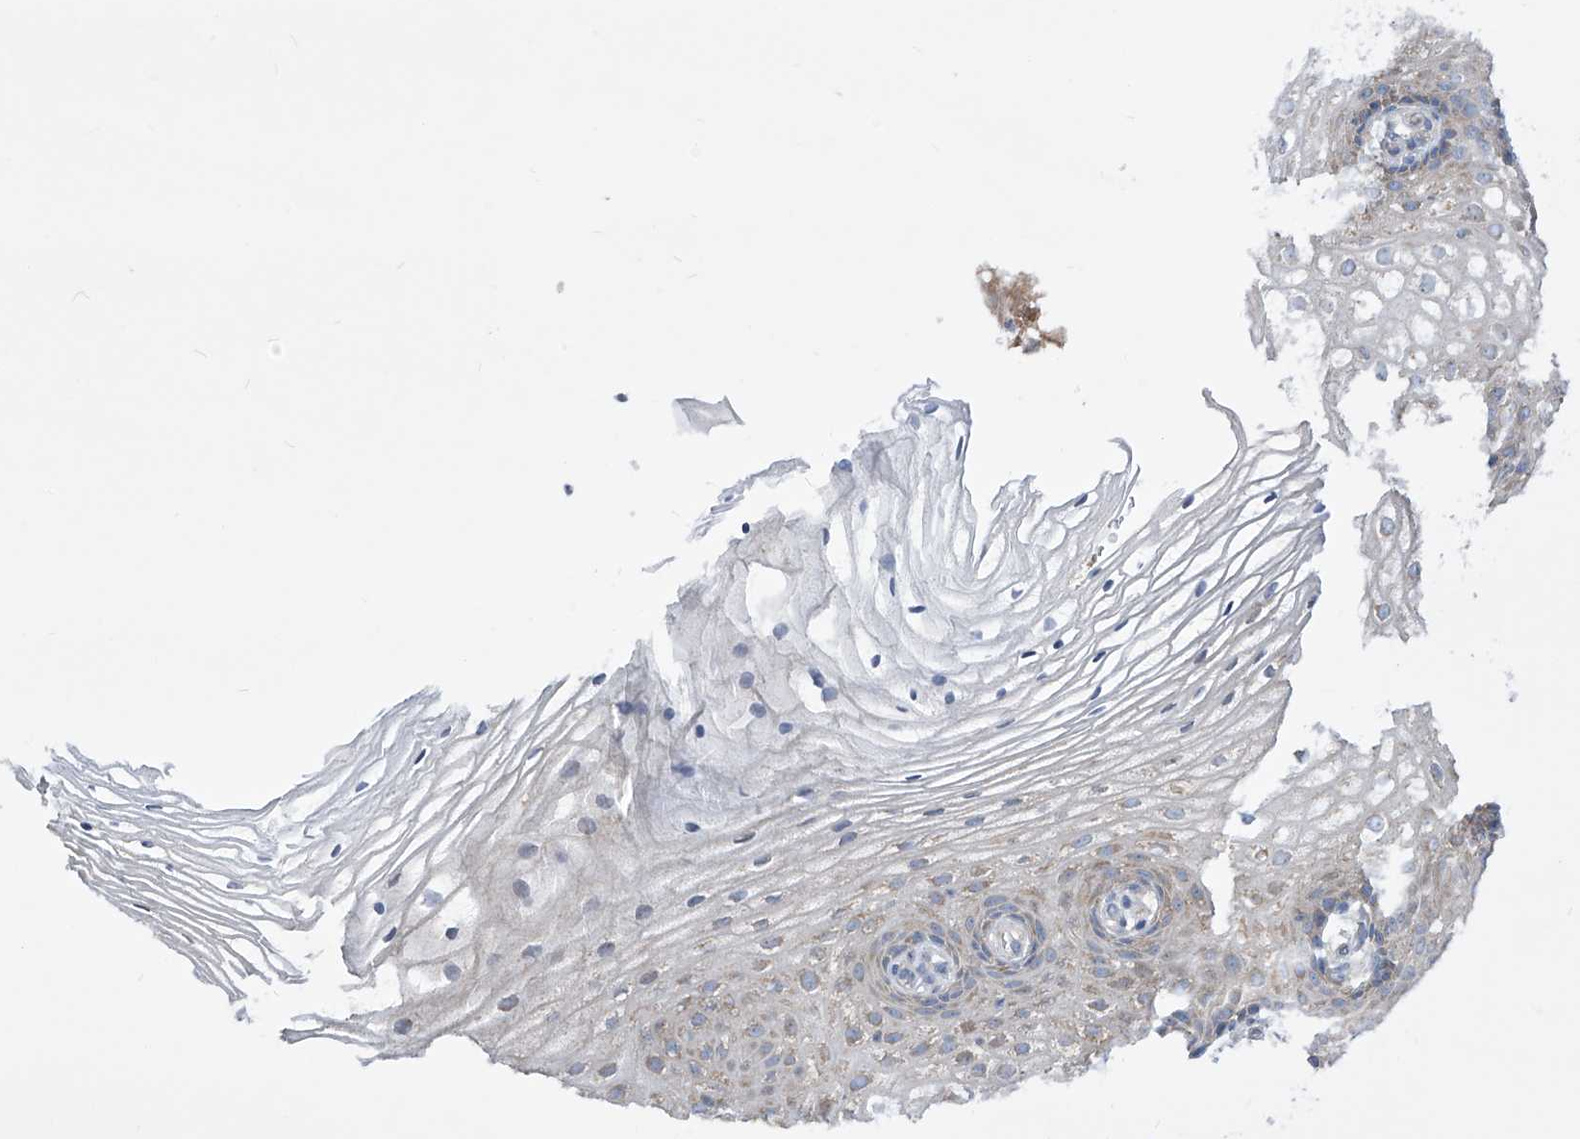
{"staining": {"intensity": "negative", "quantity": "none", "location": "none"}, "tissue": "vagina", "cell_type": "Squamous epithelial cells", "image_type": "normal", "snomed": [{"axis": "morphology", "description": "Normal tissue, NOS"}, {"axis": "topography", "description": "Vagina"}], "caption": "An immunohistochemistry (IHC) histopathology image of normal vagina is shown. There is no staining in squamous epithelial cells of vagina.", "gene": "UFL1", "patient": {"sex": "female", "age": 60}}